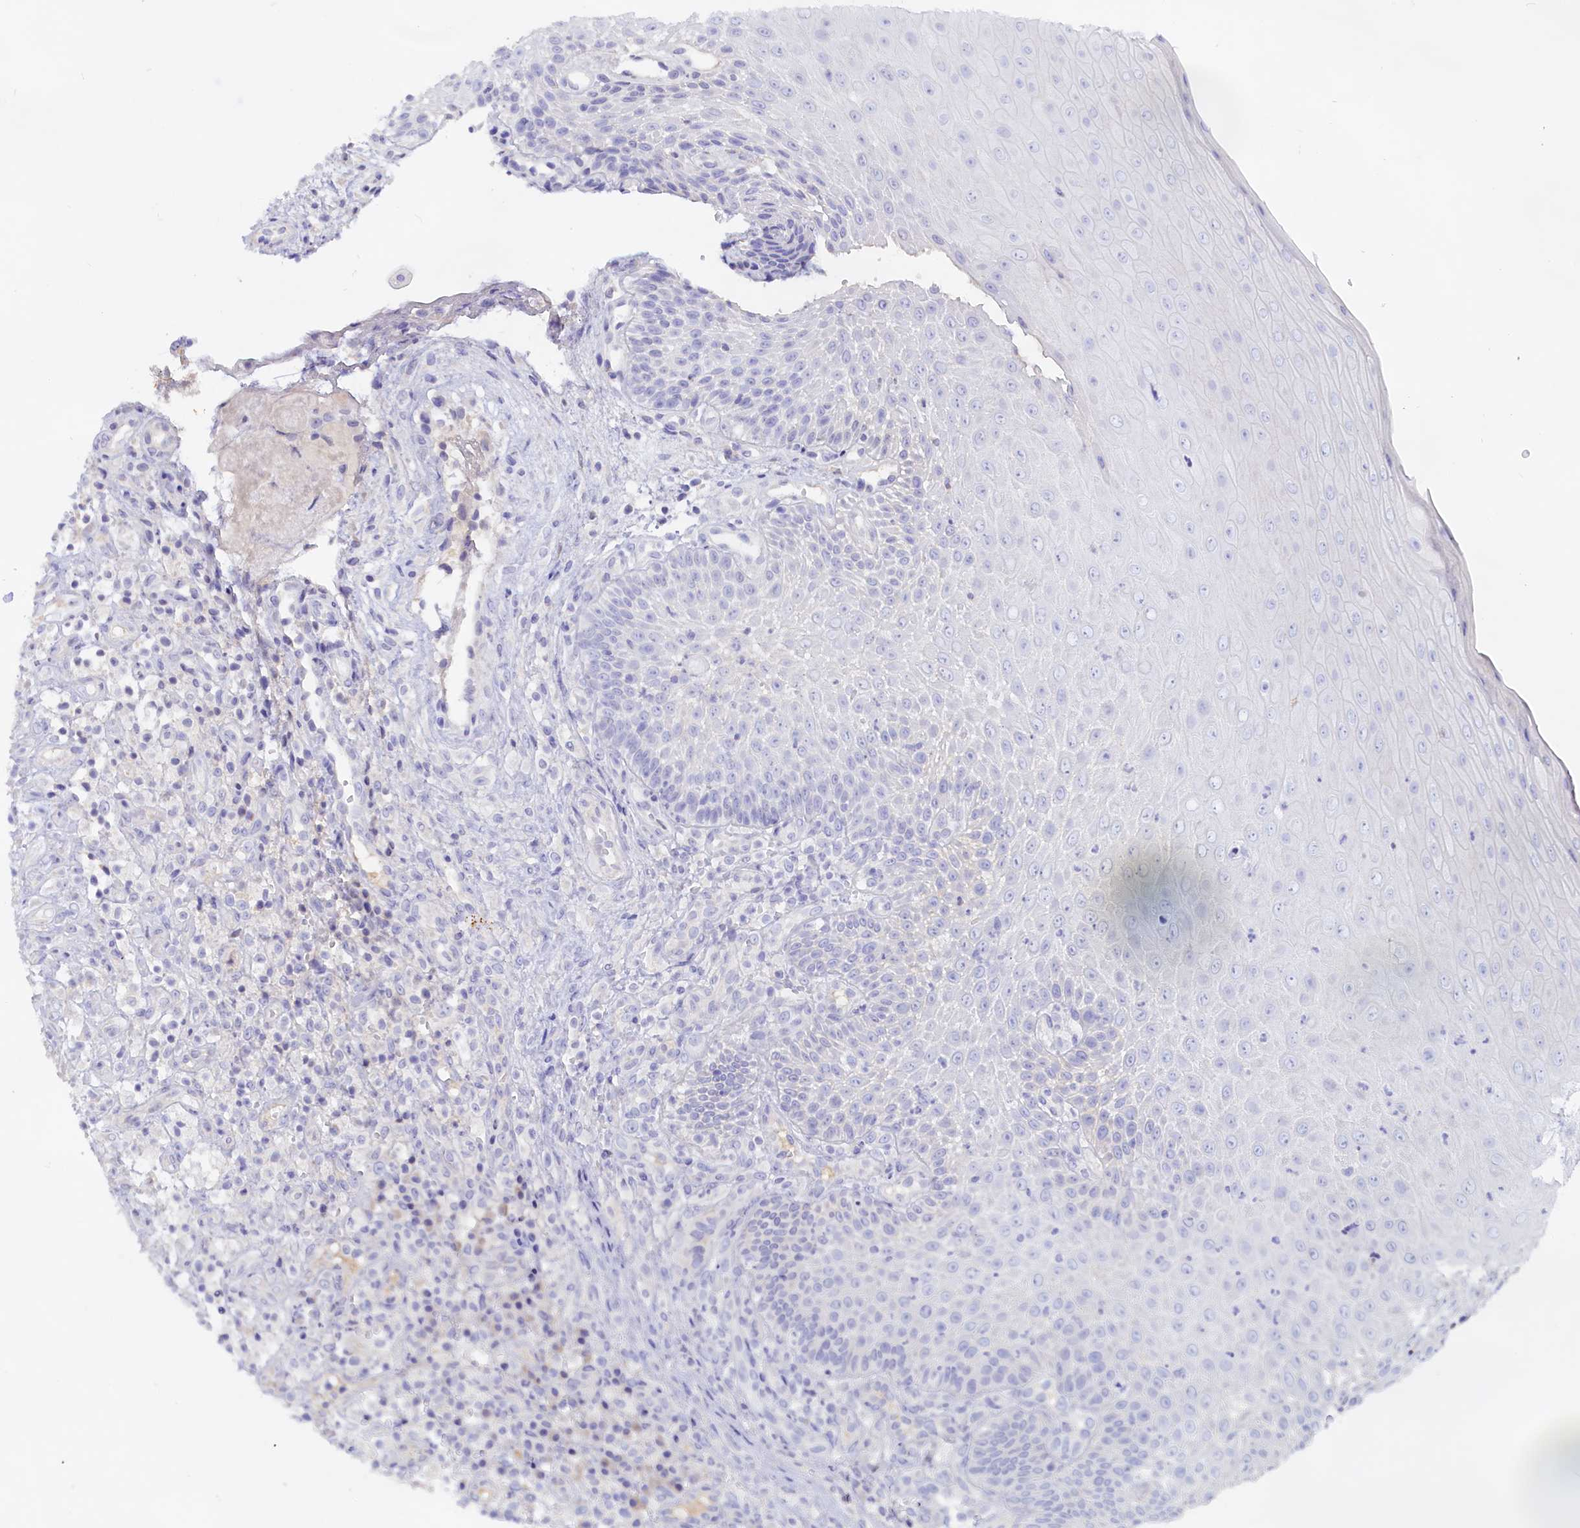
{"staining": {"intensity": "negative", "quantity": "none", "location": "none"}, "tissue": "oral mucosa", "cell_type": "Squamous epithelial cells", "image_type": "normal", "snomed": [{"axis": "morphology", "description": "Normal tissue, NOS"}, {"axis": "topography", "description": "Oral tissue"}], "caption": "Immunohistochemical staining of normal oral mucosa demonstrates no significant staining in squamous epithelial cells.", "gene": "ADGRA1", "patient": {"sex": "female", "age": 13}}